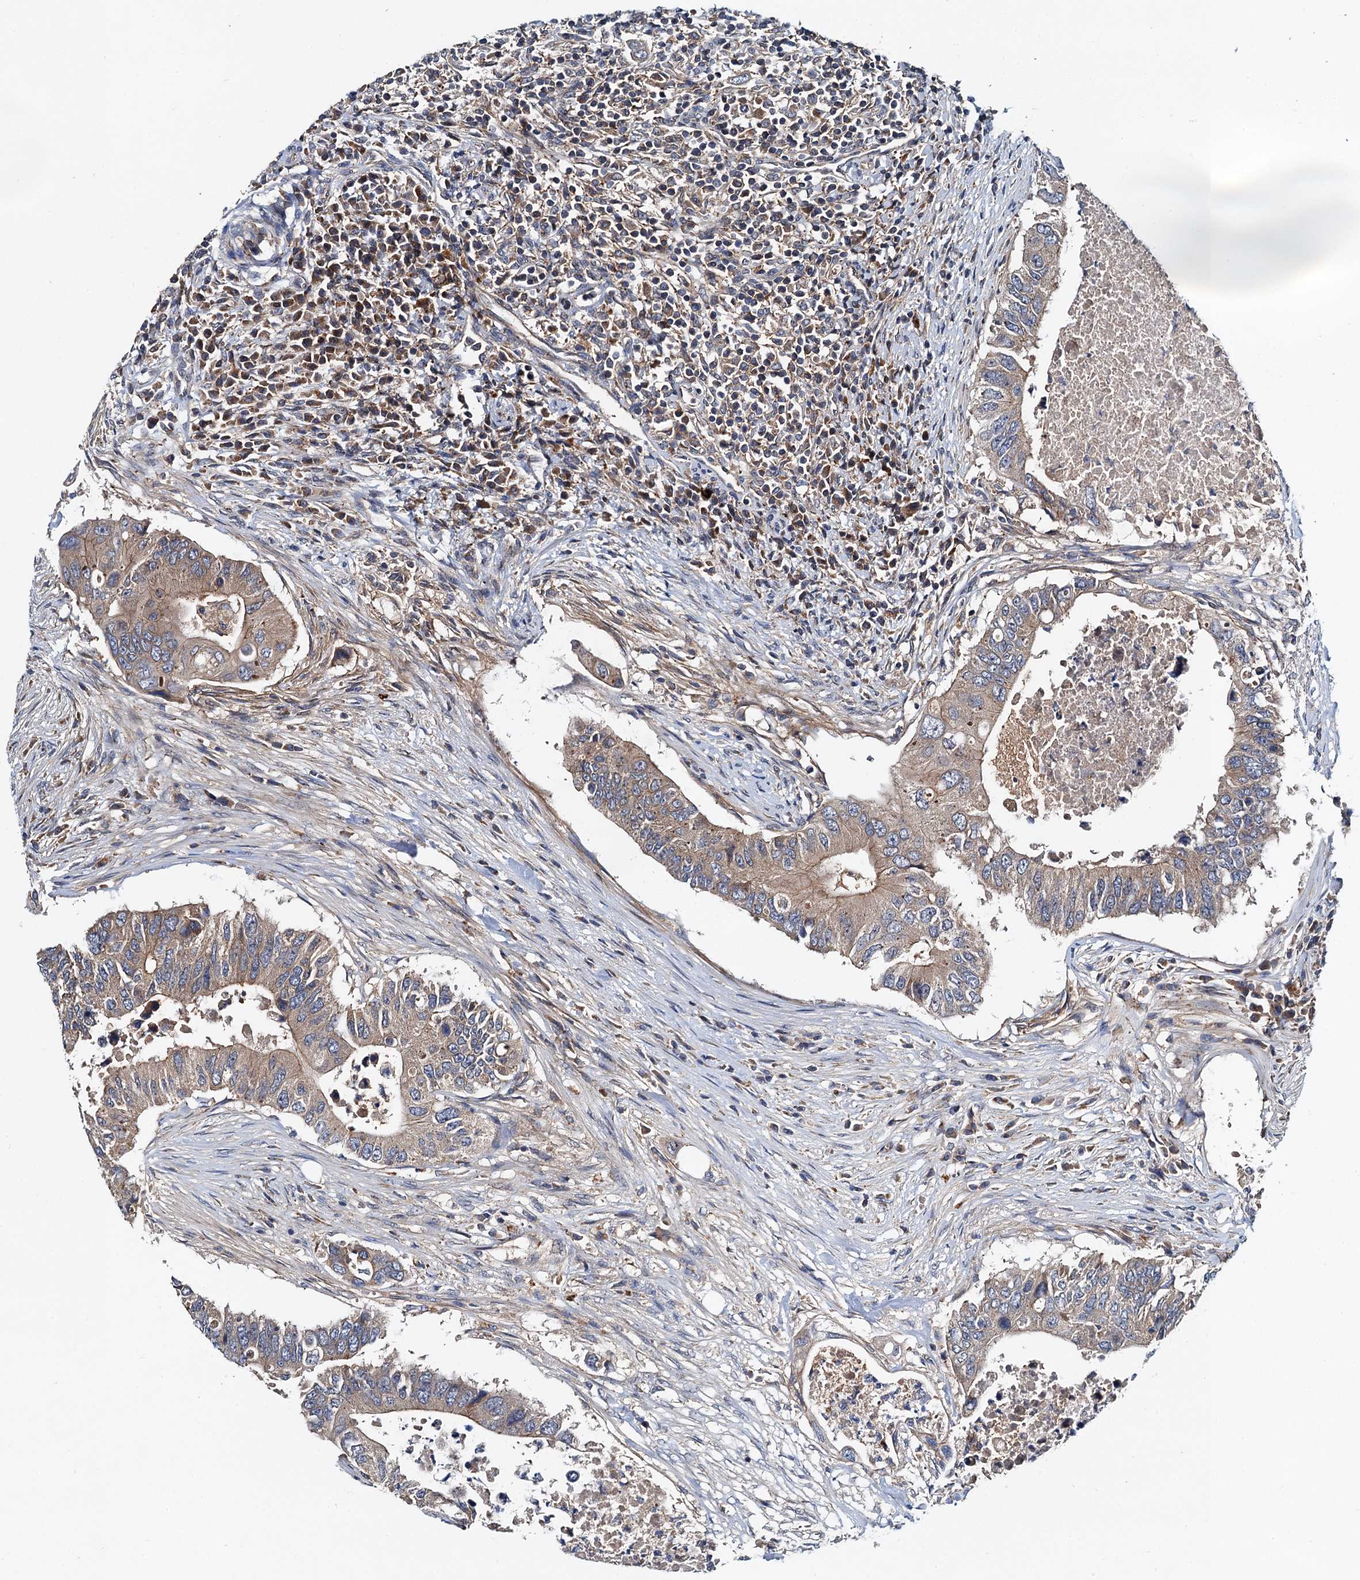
{"staining": {"intensity": "weak", "quantity": "25%-75%", "location": "cytoplasmic/membranous"}, "tissue": "colorectal cancer", "cell_type": "Tumor cells", "image_type": "cancer", "snomed": [{"axis": "morphology", "description": "Adenocarcinoma, NOS"}, {"axis": "topography", "description": "Colon"}], "caption": "The micrograph exhibits staining of adenocarcinoma (colorectal), revealing weak cytoplasmic/membranous protein positivity (brown color) within tumor cells. (brown staining indicates protein expression, while blue staining denotes nuclei).", "gene": "EFL1", "patient": {"sex": "male", "age": 71}}